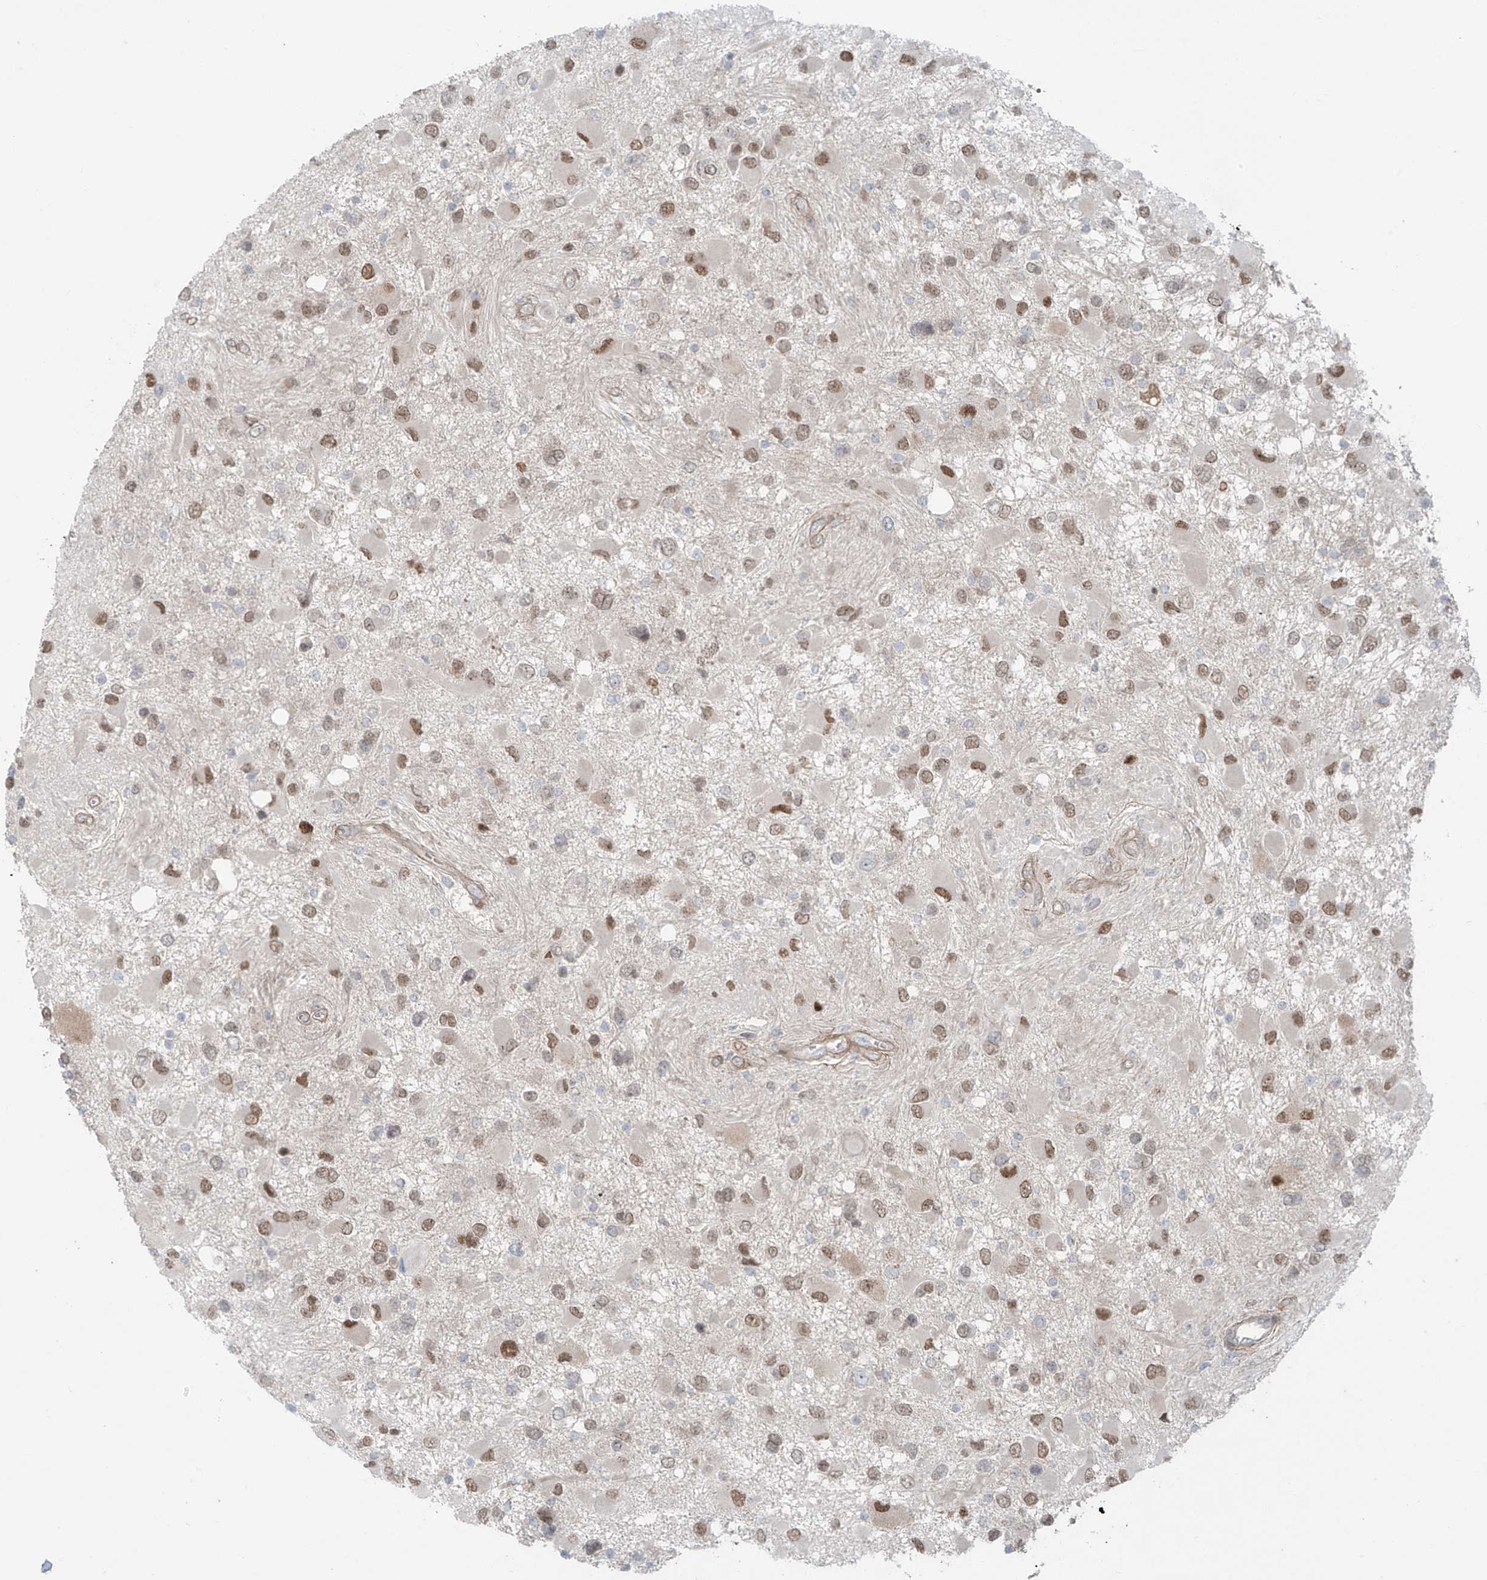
{"staining": {"intensity": "moderate", "quantity": ">75%", "location": "nuclear"}, "tissue": "glioma", "cell_type": "Tumor cells", "image_type": "cancer", "snomed": [{"axis": "morphology", "description": "Glioma, malignant, High grade"}, {"axis": "topography", "description": "Brain"}], "caption": "A photomicrograph showing moderate nuclear staining in about >75% of tumor cells in malignant high-grade glioma, as visualized by brown immunohistochemical staining.", "gene": "PPAT", "patient": {"sex": "male", "age": 53}}